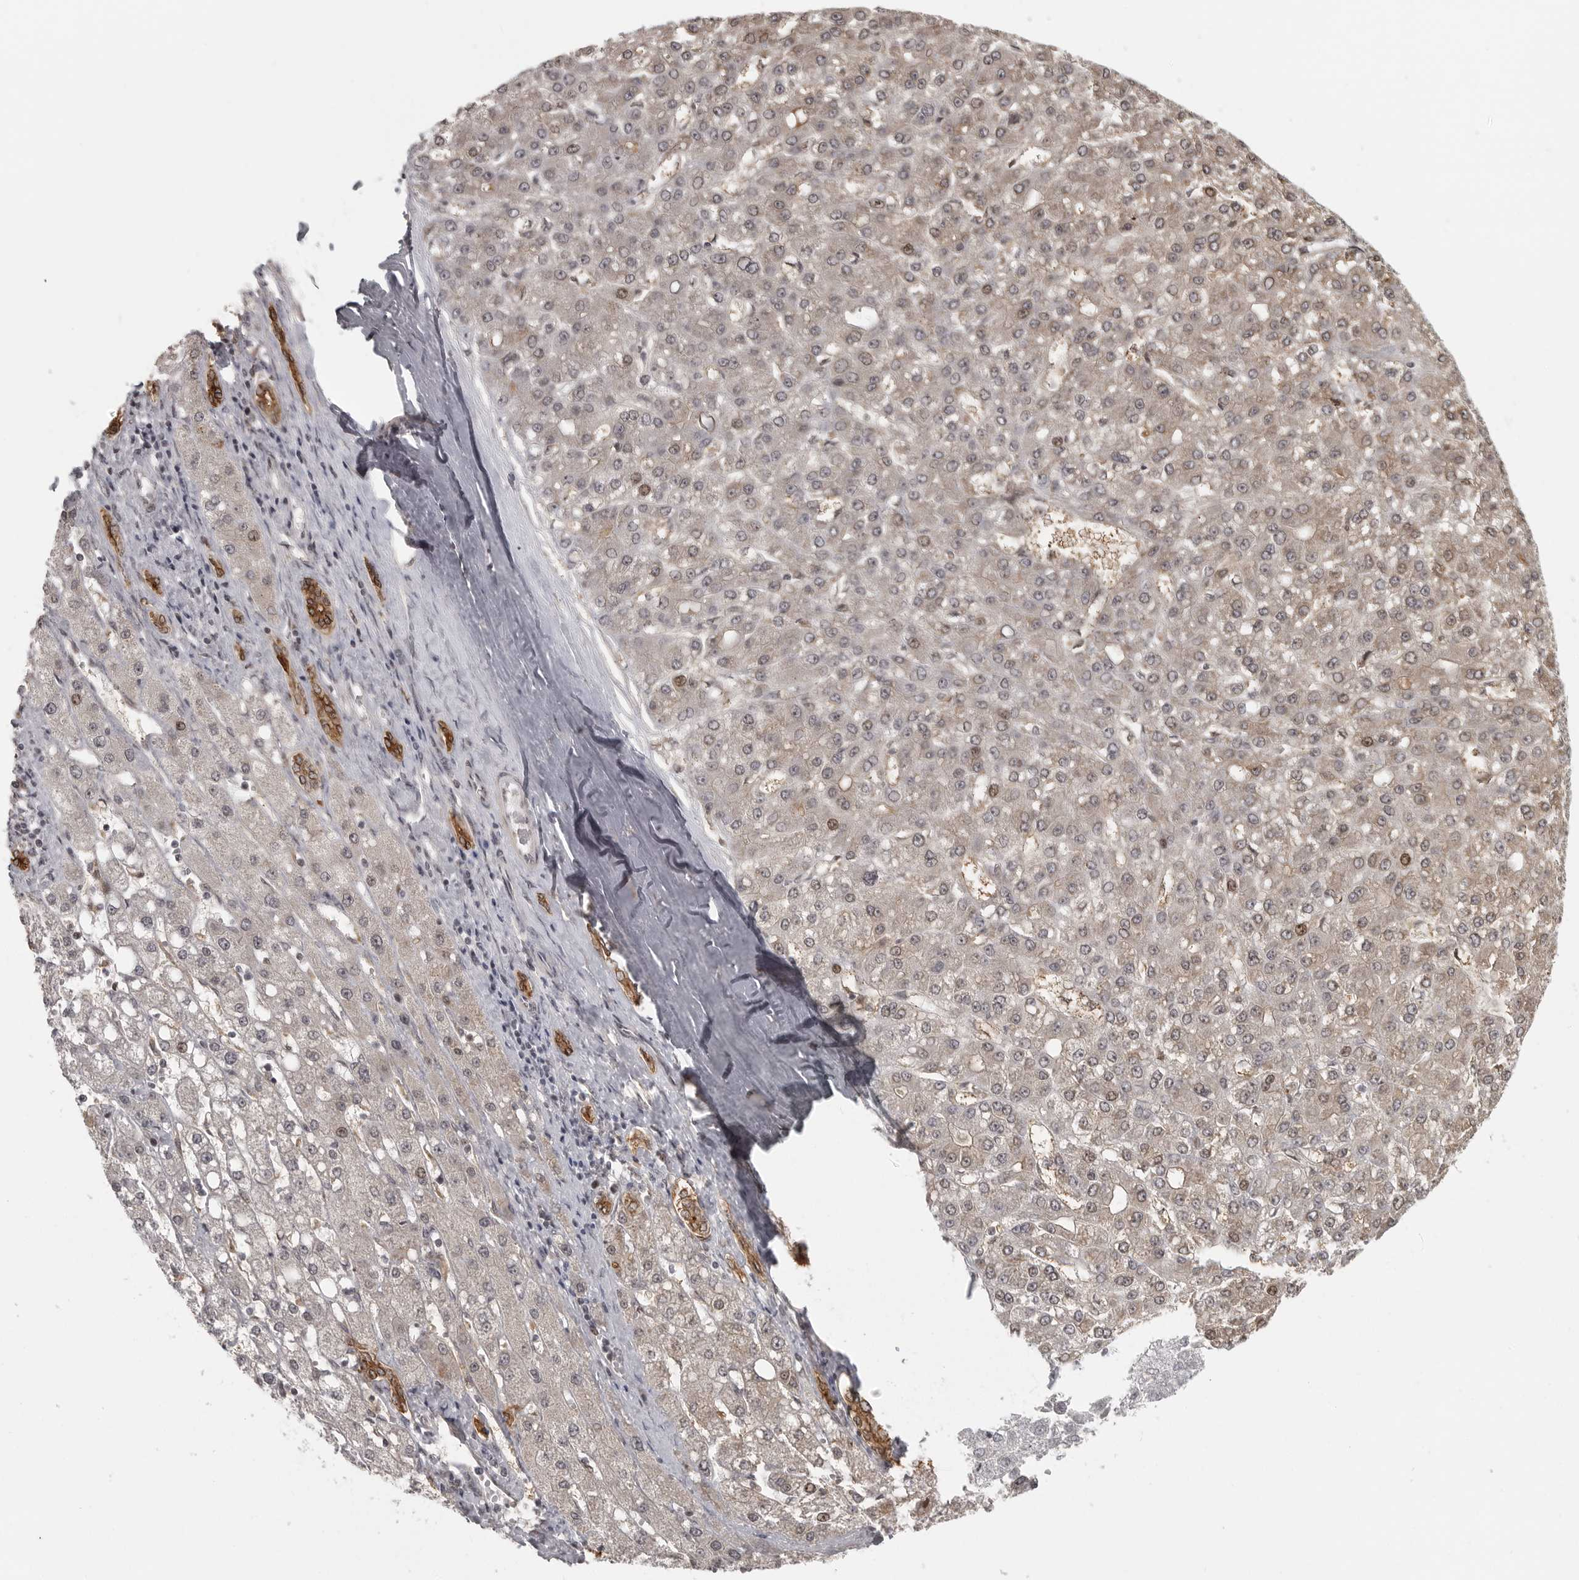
{"staining": {"intensity": "moderate", "quantity": "<25%", "location": "nuclear"}, "tissue": "liver cancer", "cell_type": "Tumor cells", "image_type": "cancer", "snomed": [{"axis": "morphology", "description": "Carcinoma, Hepatocellular, NOS"}, {"axis": "topography", "description": "Liver"}], "caption": "Tumor cells reveal low levels of moderate nuclear staining in approximately <25% of cells in human liver hepatocellular carcinoma.", "gene": "ISG20L2", "patient": {"sex": "male", "age": 67}}